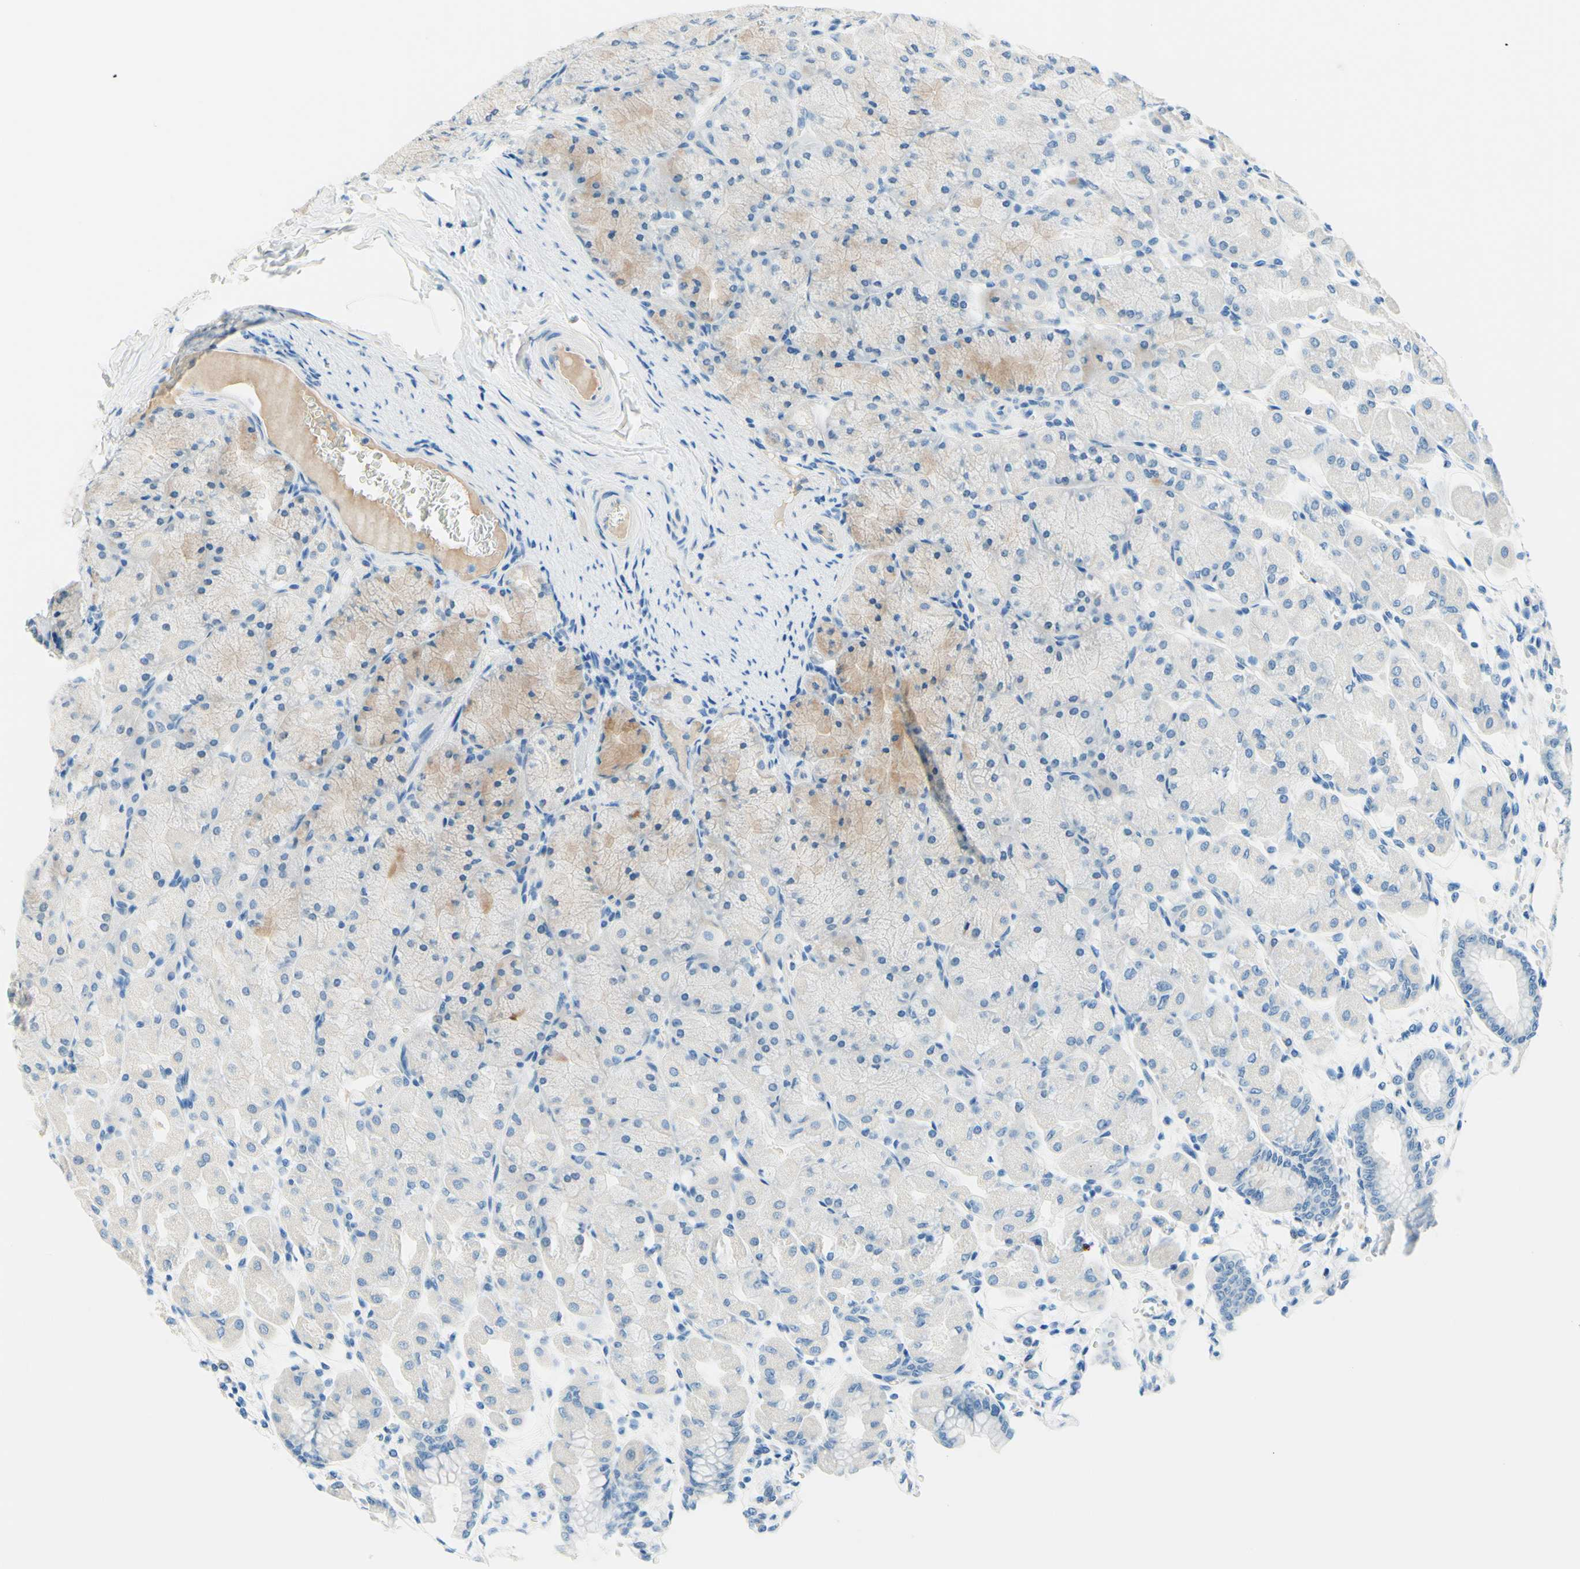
{"staining": {"intensity": "weak", "quantity": "<25%", "location": "cytoplasmic/membranous"}, "tissue": "stomach", "cell_type": "Glandular cells", "image_type": "normal", "snomed": [{"axis": "morphology", "description": "Normal tissue, NOS"}, {"axis": "topography", "description": "Stomach, upper"}], "caption": "Benign stomach was stained to show a protein in brown. There is no significant expression in glandular cells. (DAB (3,3'-diaminobenzidine) immunohistochemistry with hematoxylin counter stain).", "gene": "PASD1", "patient": {"sex": "female", "age": 56}}